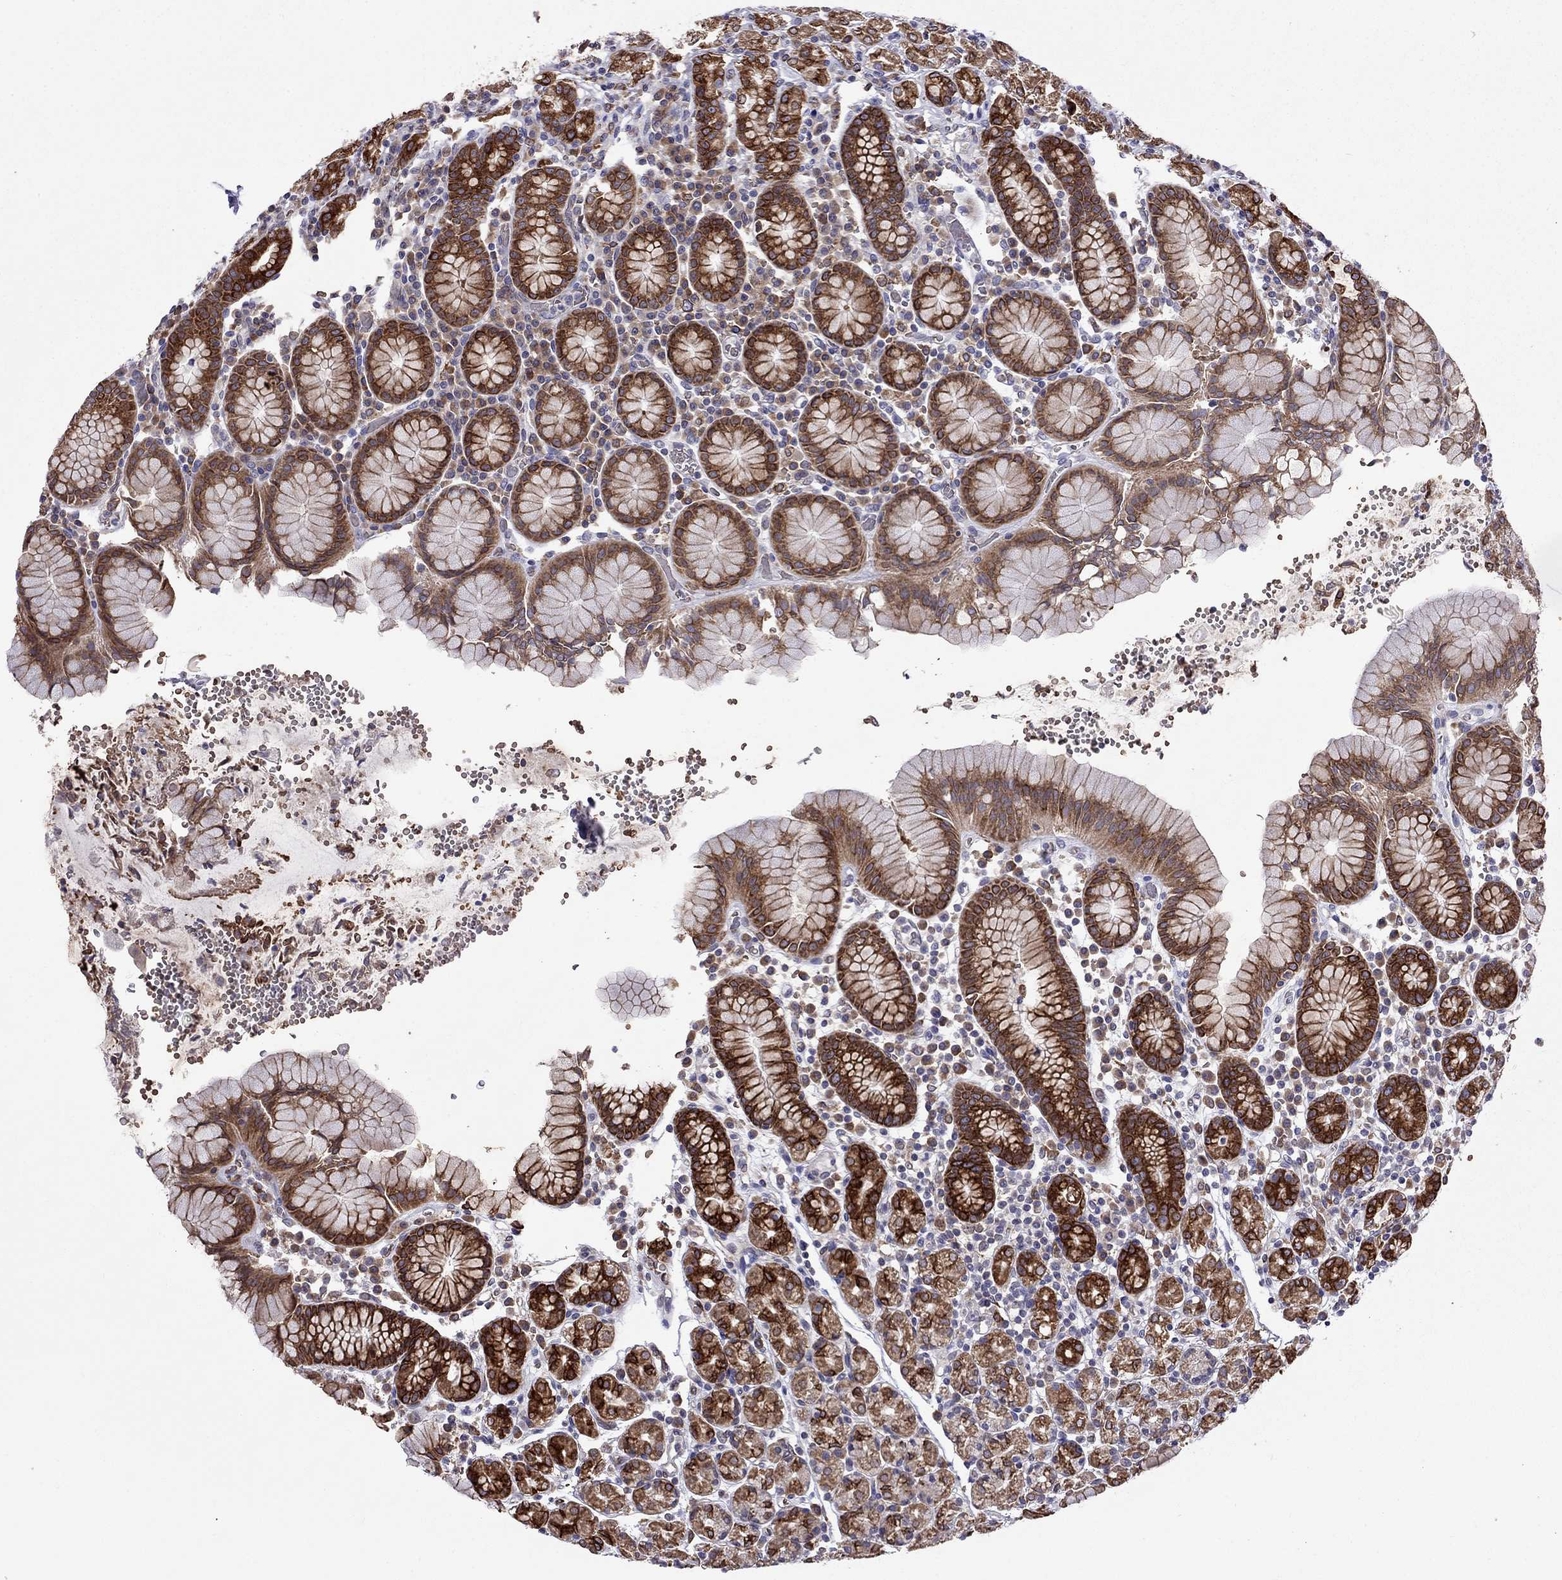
{"staining": {"intensity": "strong", "quantity": "25%-75%", "location": "cytoplasmic/membranous"}, "tissue": "stomach", "cell_type": "Glandular cells", "image_type": "normal", "snomed": [{"axis": "morphology", "description": "Normal tissue, NOS"}, {"axis": "topography", "description": "Stomach, upper"}, {"axis": "topography", "description": "Stomach"}], "caption": "This is a histology image of immunohistochemistry (IHC) staining of benign stomach, which shows strong staining in the cytoplasmic/membranous of glandular cells.", "gene": "ADAM28", "patient": {"sex": "male", "age": 62}}